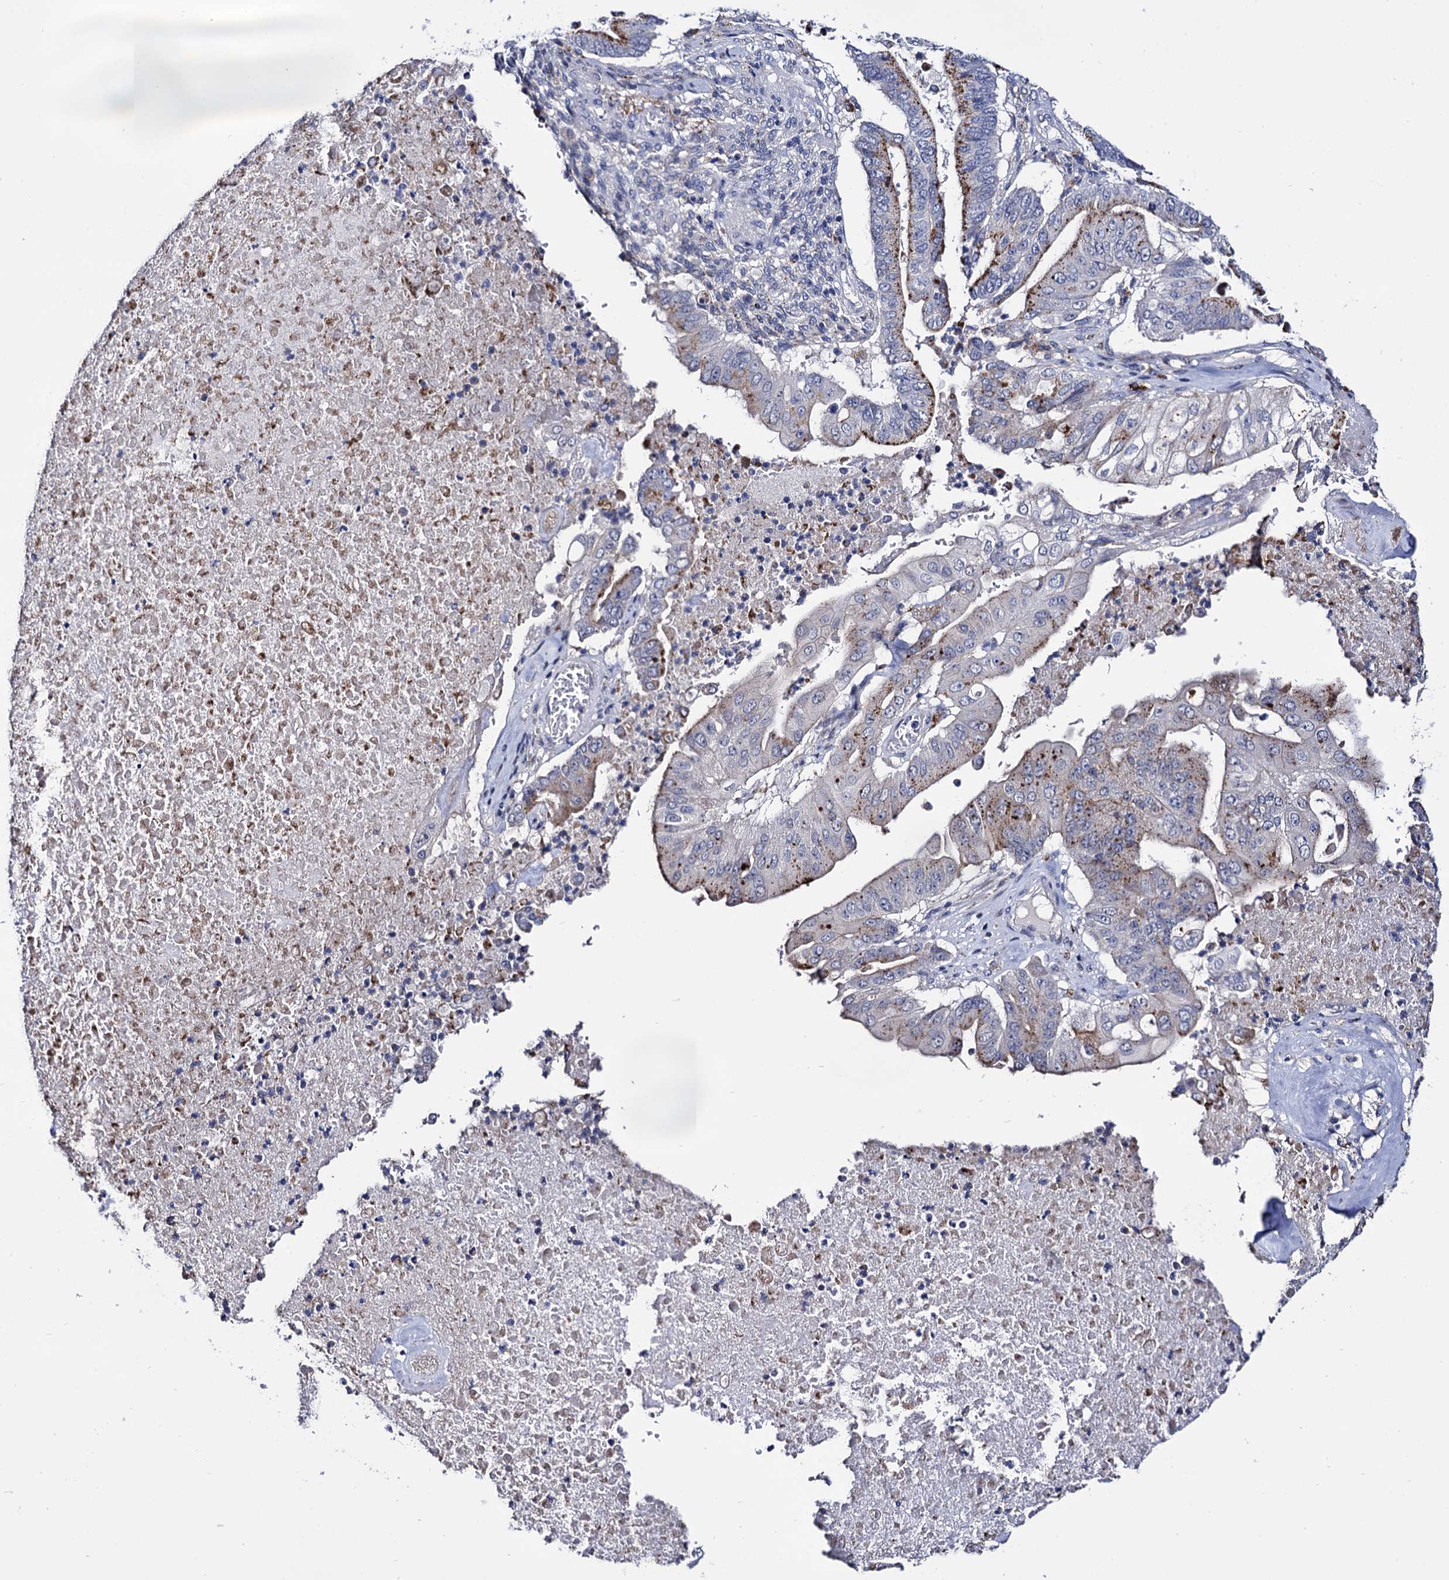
{"staining": {"intensity": "moderate", "quantity": "25%-75%", "location": "cytoplasmic/membranous"}, "tissue": "pancreatic cancer", "cell_type": "Tumor cells", "image_type": "cancer", "snomed": [{"axis": "morphology", "description": "Adenocarcinoma, NOS"}, {"axis": "topography", "description": "Pancreas"}], "caption": "Pancreatic cancer tissue displays moderate cytoplasmic/membranous expression in approximately 25%-75% of tumor cells", "gene": "MICAL2", "patient": {"sex": "female", "age": 77}}